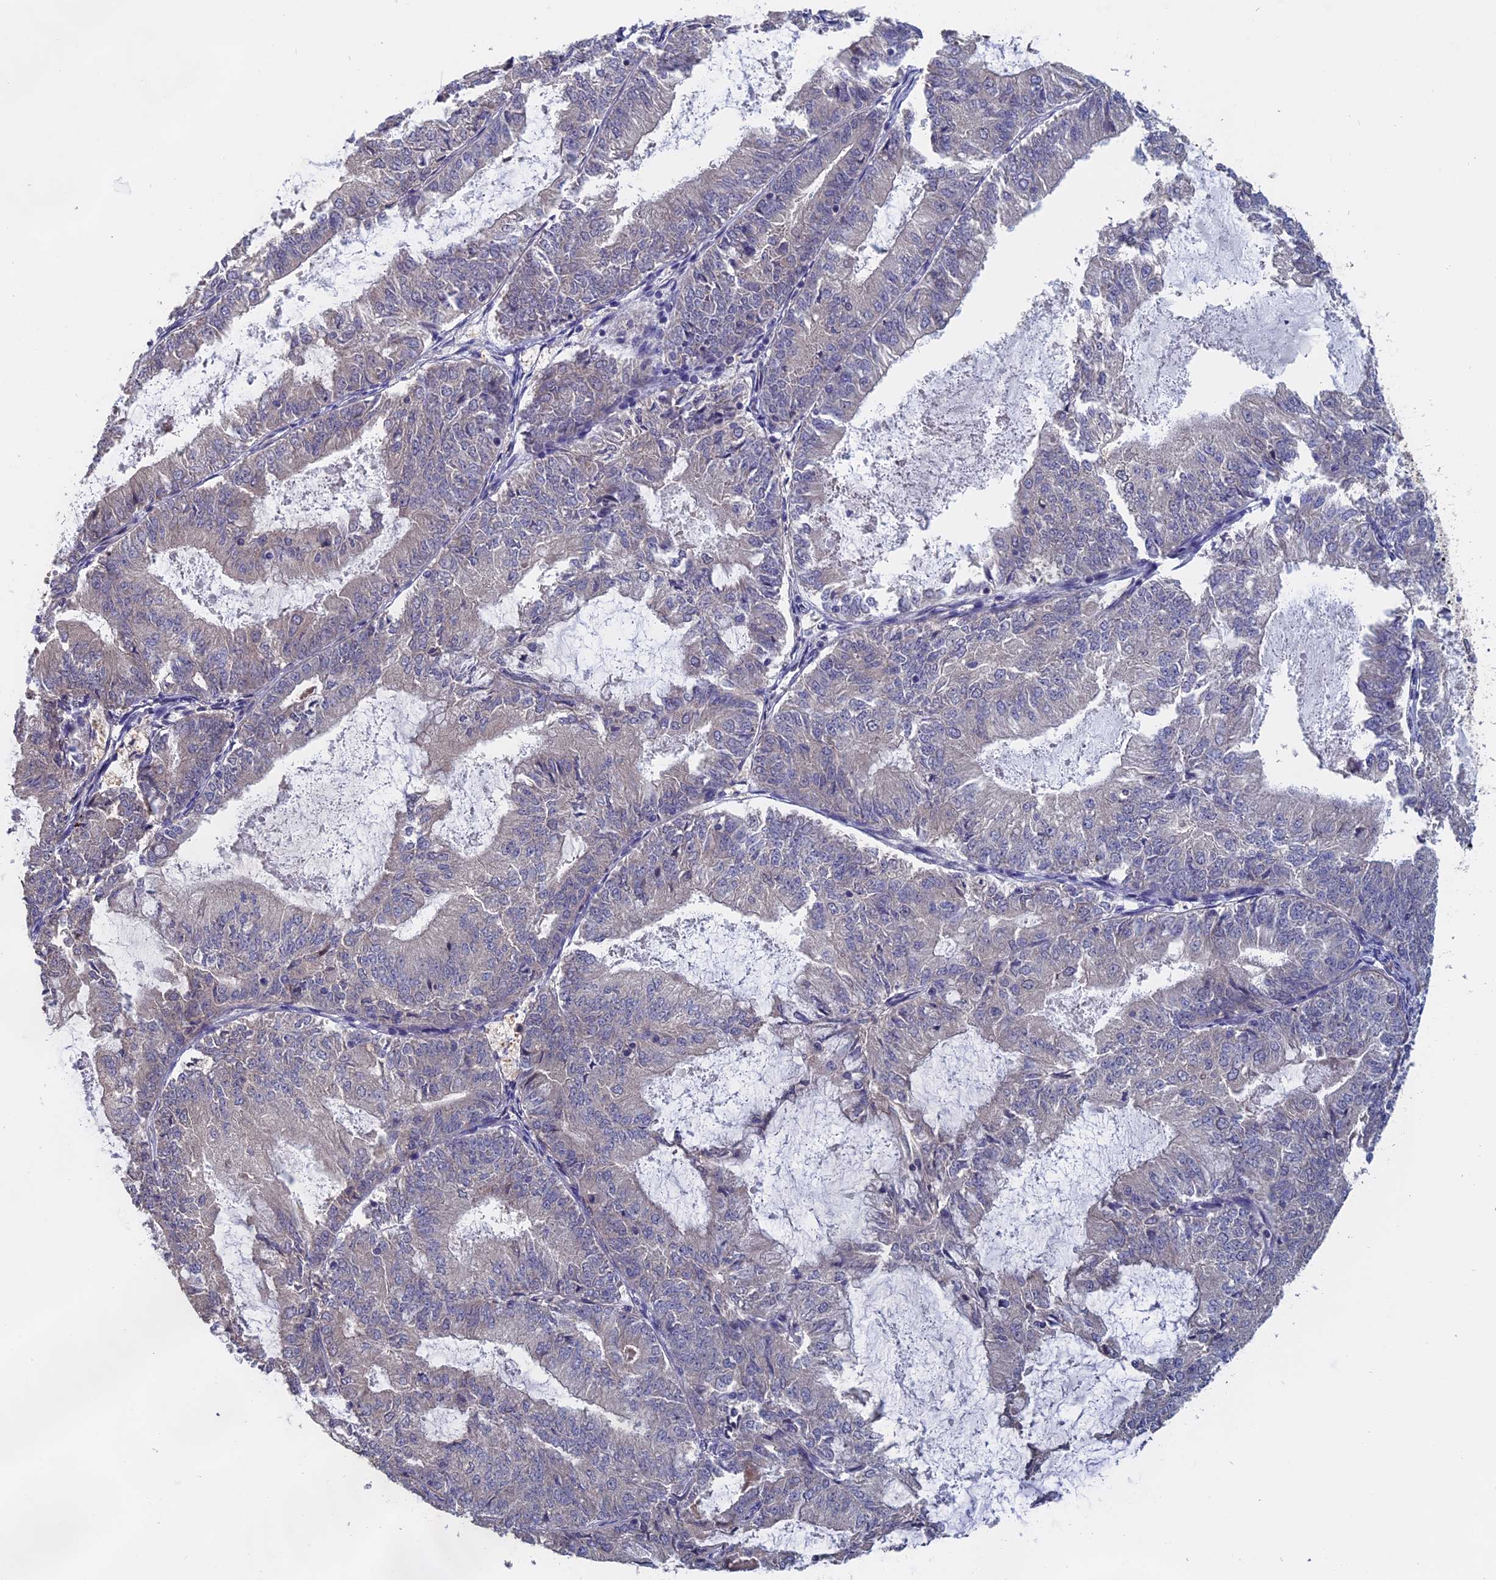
{"staining": {"intensity": "weak", "quantity": "25%-75%", "location": "cytoplasmic/membranous"}, "tissue": "endometrial cancer", "cell_type": "Tumor cells", "image_type": "cancer", "snomed": [{"axis": "morphology", "description": "Adenocarcinoma, NOS"}, {"axis": "topography", "description": "Endometrium"}], "caption": "Immunohistochemistry (IHC) micrograph of endometrial adenocarcinoma stained for a protein (brown), which reveals low levels of weak cytoplasmic/membranous positivity in about 25%-75% of tumor cells.", "gene": "SLC33A1", "patient": {"sex": "female", "age": 57}}